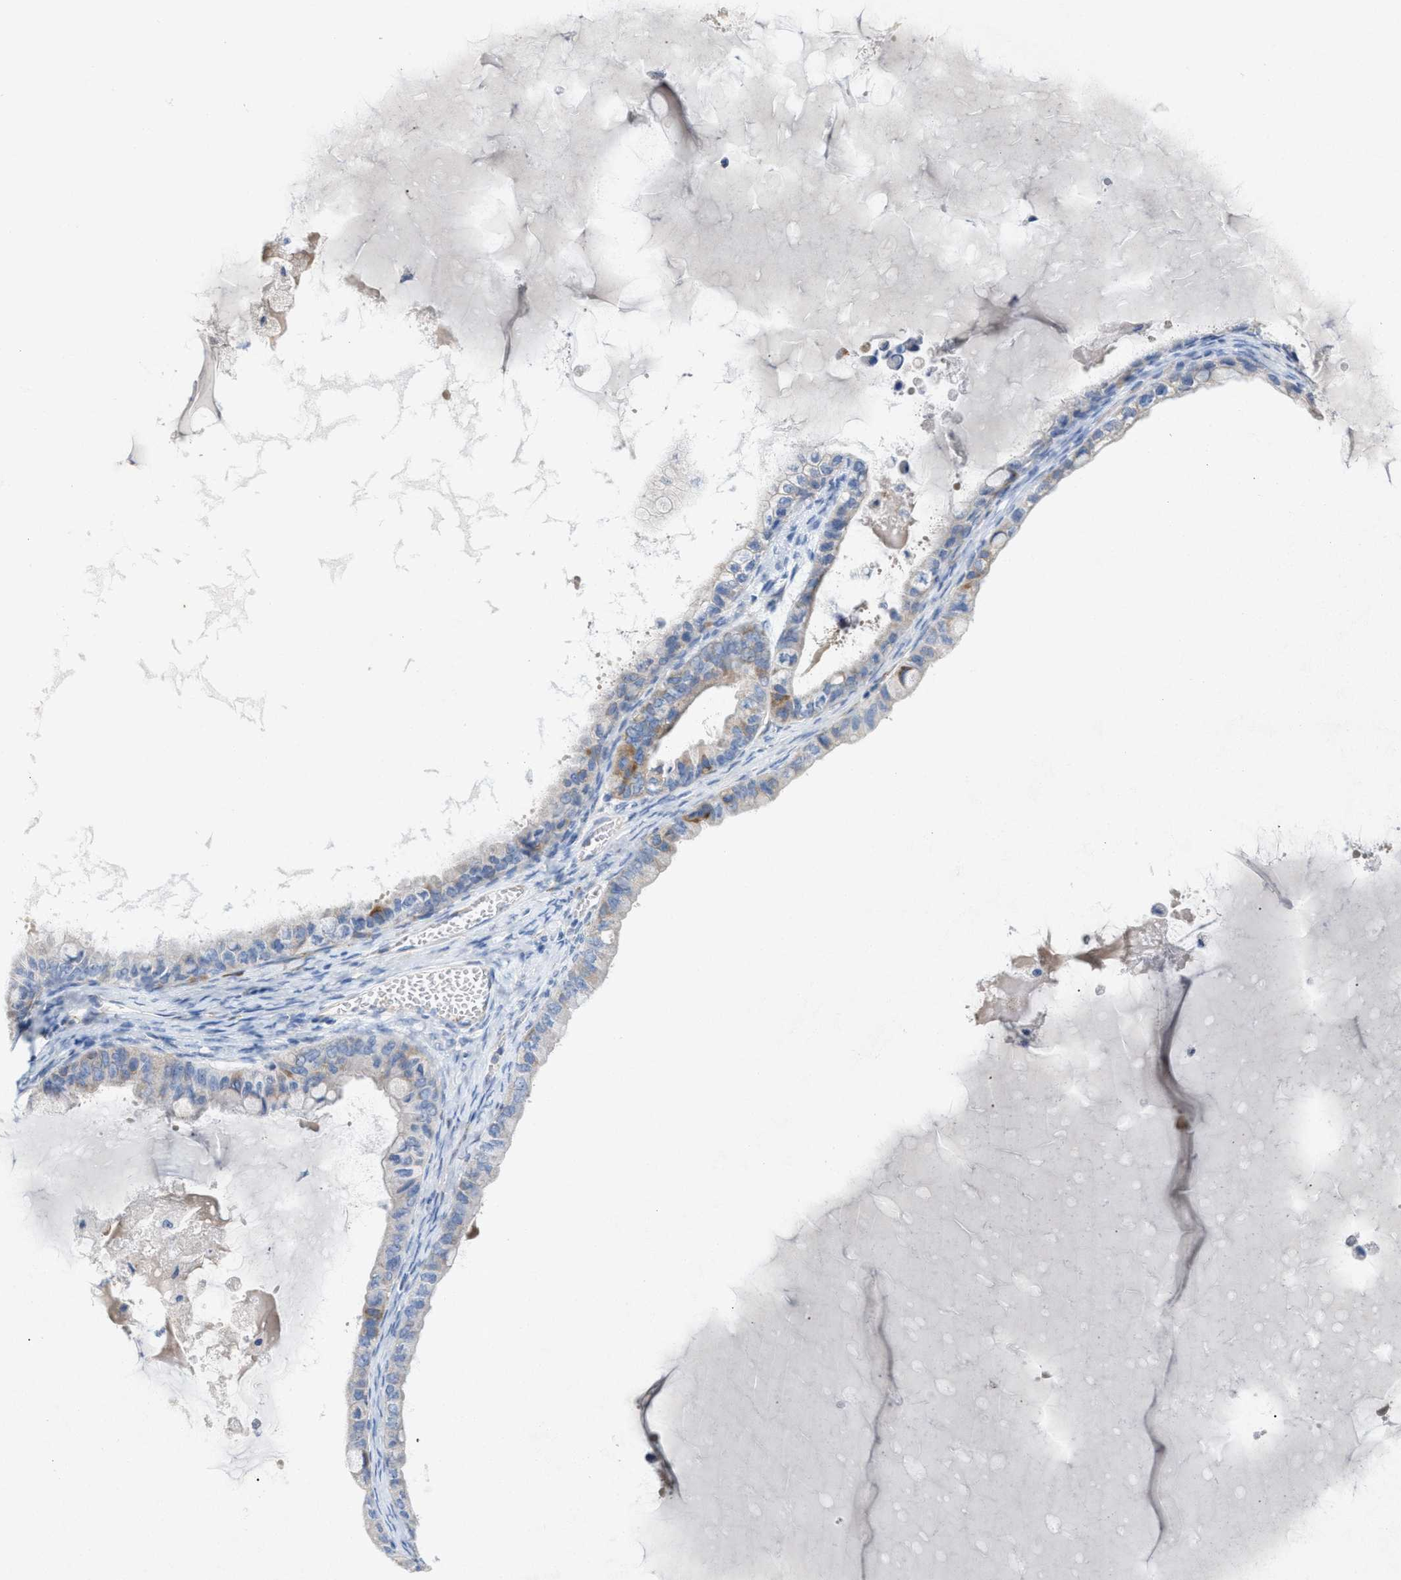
{"staining": {"intensity": "moderate", "quantity": "<25%", "location": "cytoplasmic/membranous"}, "tissue": "ovarian cancer", "cell_type": "Tumor cells", "image_type": "cancer", "snomed": [{"axis": "morphology", "description": "Cystadenocarcinoma, mucinous, NOS"}, {"axis": "topography", "description": "Ovary"}], "caption": "Human ovarian cancer stained for a protein (brown) exhibits moderate cytoplasmic/membranous positive expression in about <25% of tumor cells.", "gene": "DYNC2I1", "patient": {"sex": "female", "age": 80}}